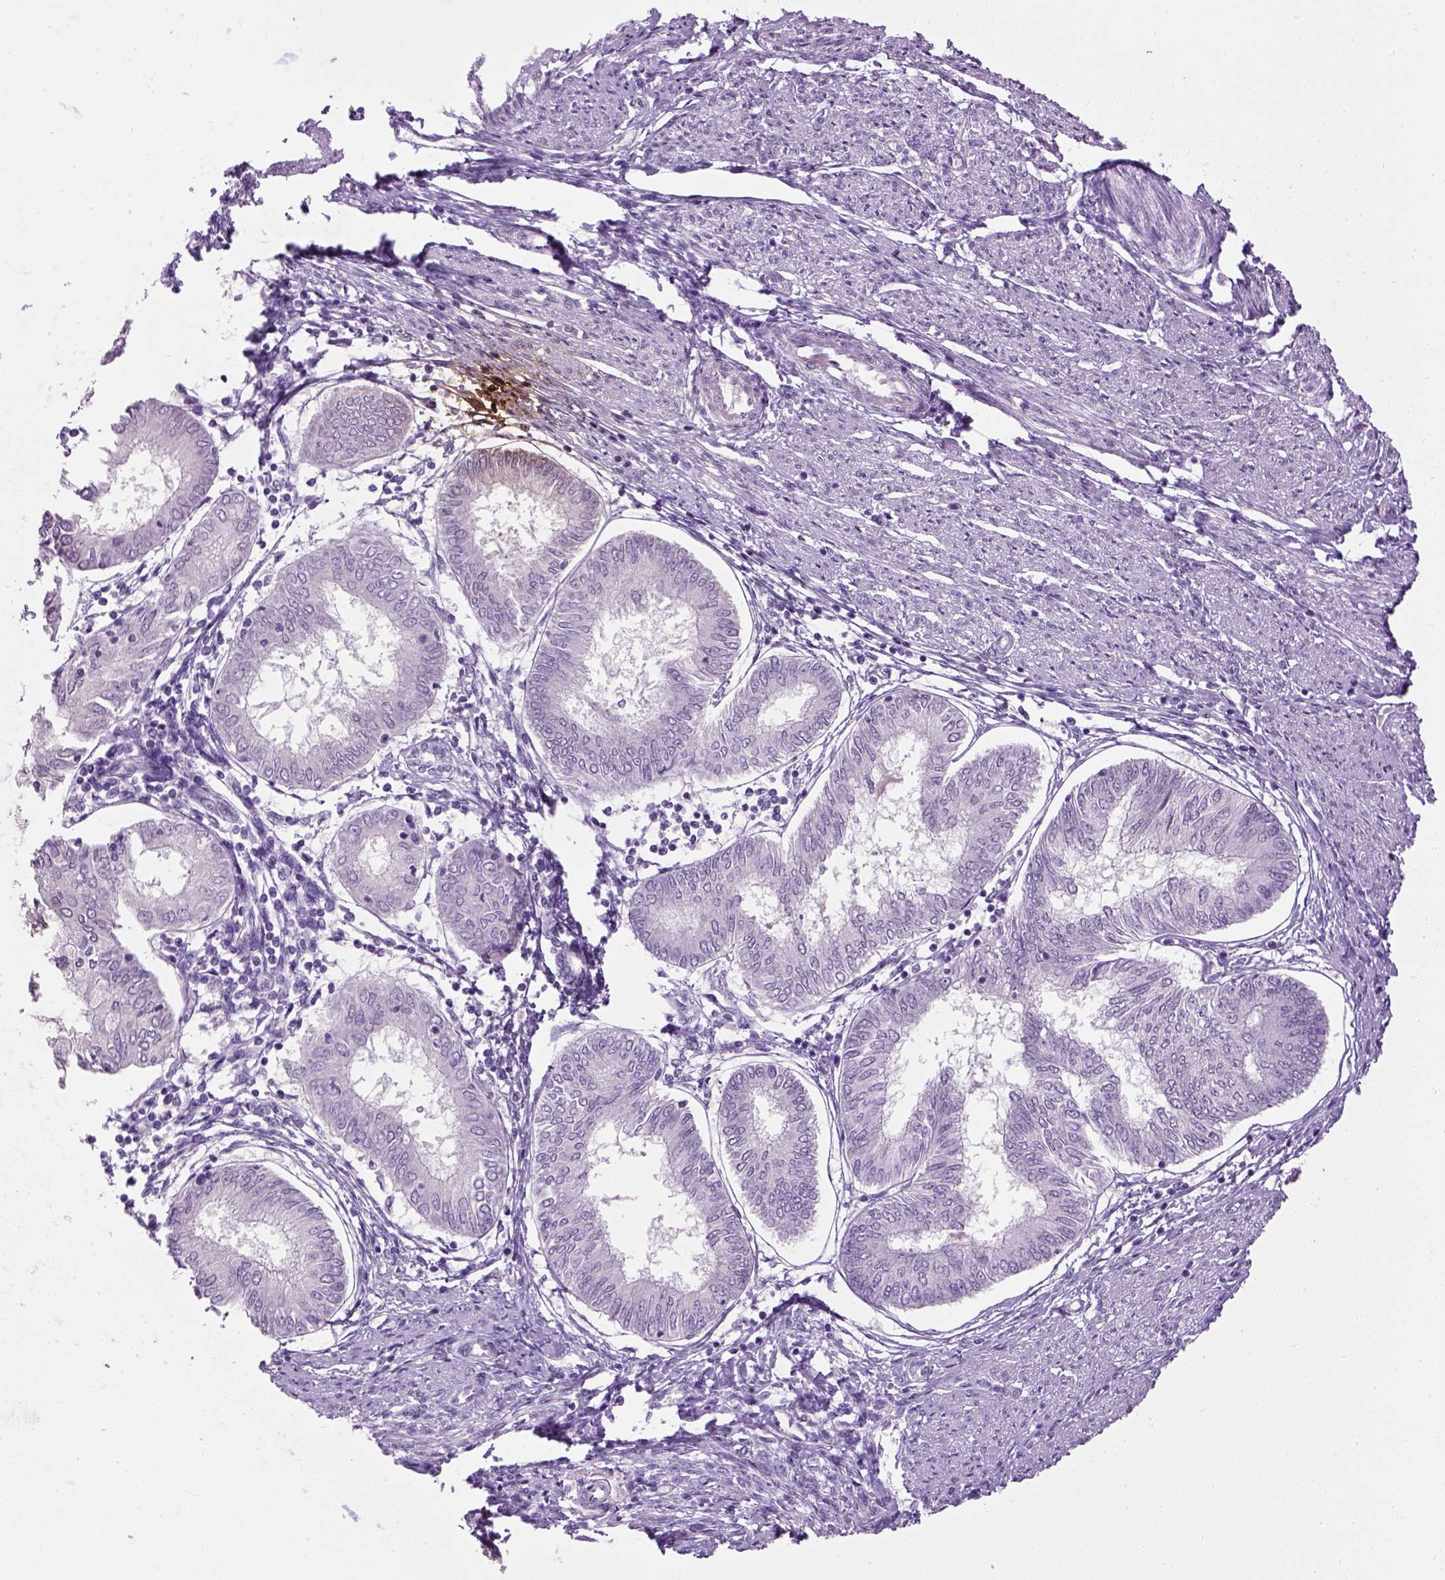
{"staining": {"intensity": "negative", "quantity": "none", "location": "none"}, "tissue": "endometrial cancer", "cell_type": "Tumor cells", "image_type": "cancer", "snomed": [{"axis": "morphology", "description": "Adenocarcinoma, NOS"}, {"axis": "topography", "description": "Endometrium"}], "caption": "Photomicrograph shows no protein expression in tumor cells of endometrial adenocarcinoma tissue.", "gene": "GABRB2", "patient": {"sex": "female", "age": 68}}